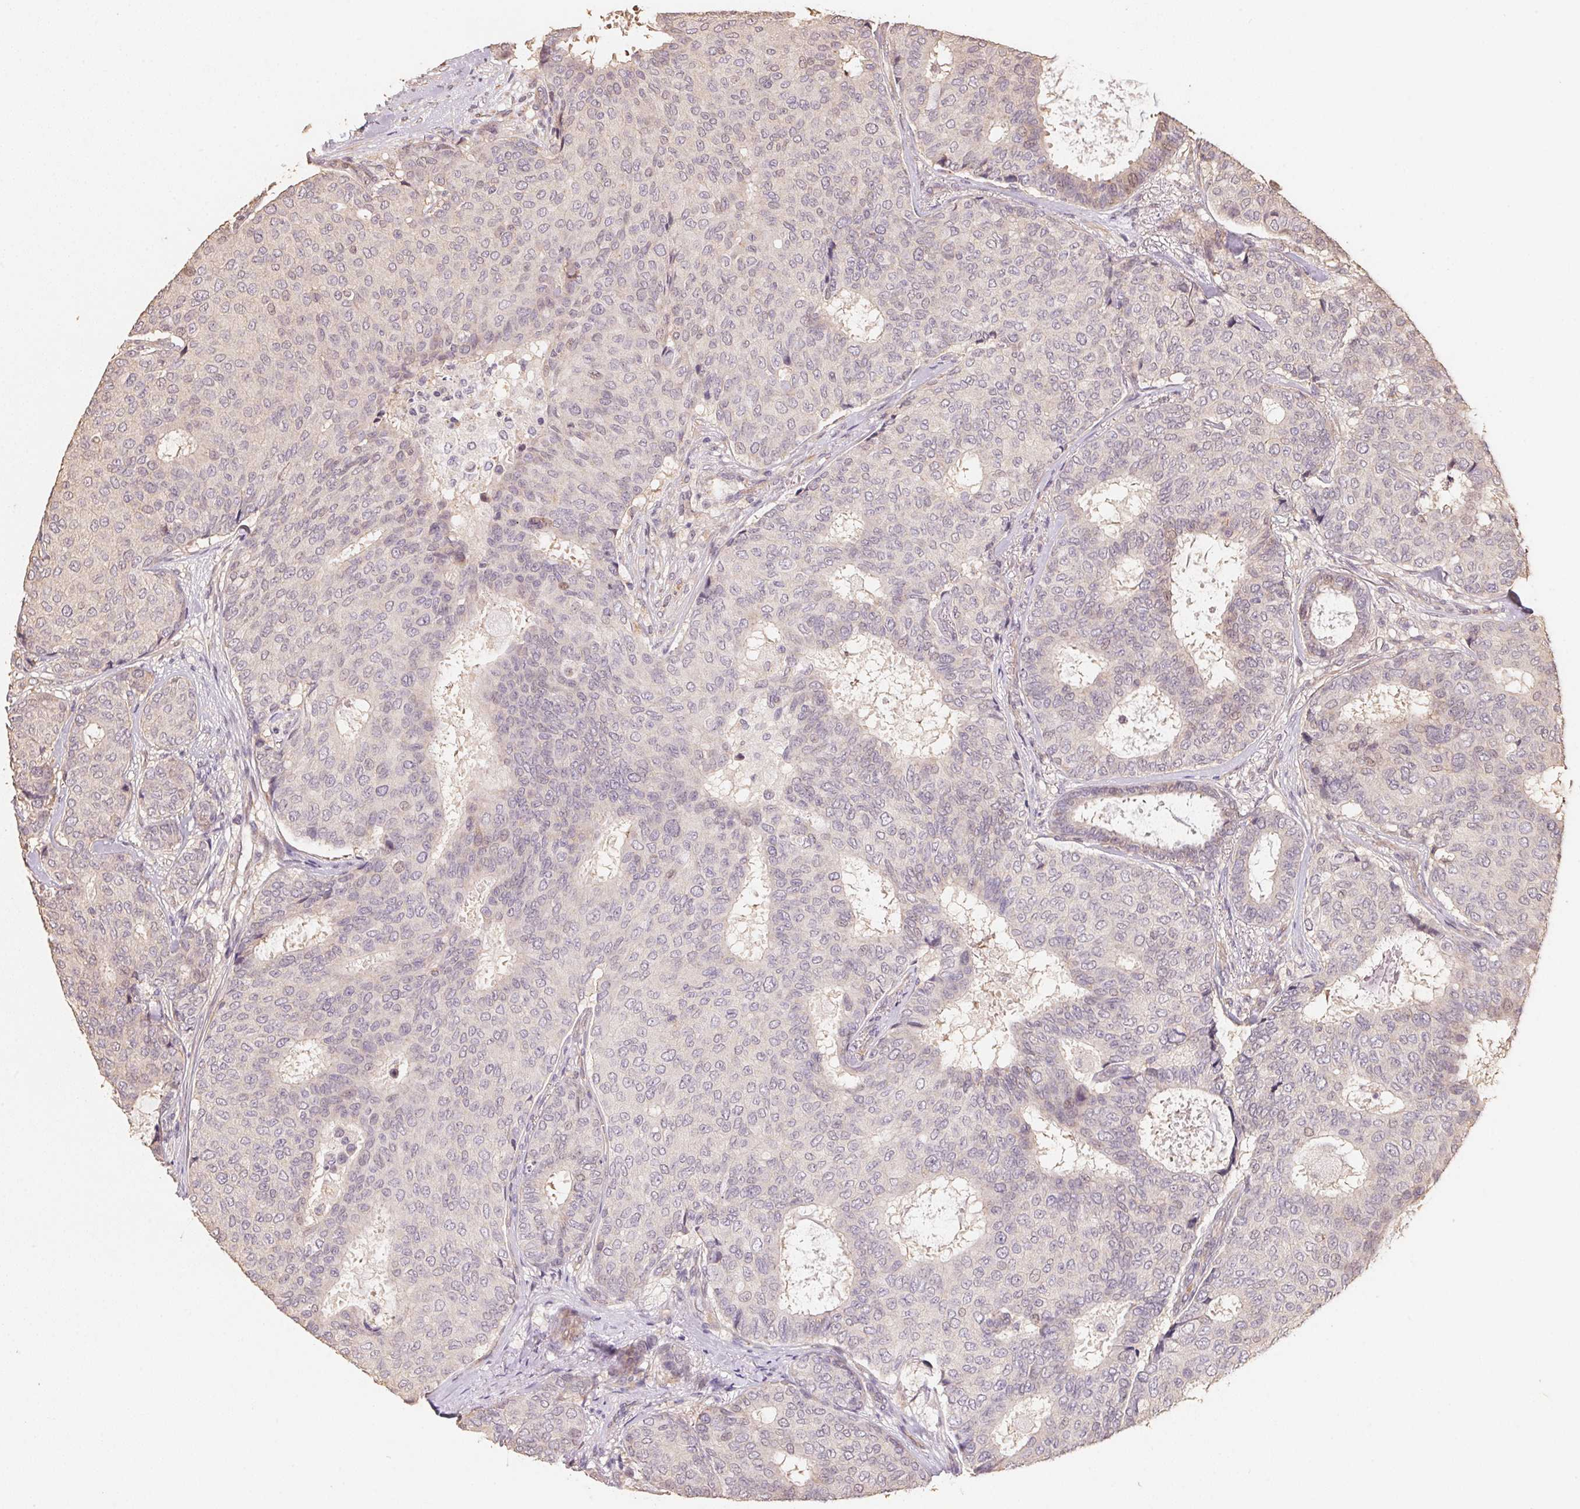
{"staining": {"intensity": "negative", "quantity": "none", "location": "none"}, "tissue": "breast cancer", "cell_type": "Tumor cells", "image_type": "cancer", "snomed": [{"axis": "morphology", "description": "Duct carcinoma"}, {"axis": "topography", "description": "Breast"}], "caption": "This is a photomicrograph of immunohistochemistry (IHC) staining of breast invasive ductal carcinoma, which shows no positivity in tumor cells. The staining was performed using DAB to visualize the protein expression in brown, while the nuclei were stained in blue with hematoxylin (Magnification: 20x).", "gene": "TMEM222", "patient": {"sex": "female", "age": 75}}